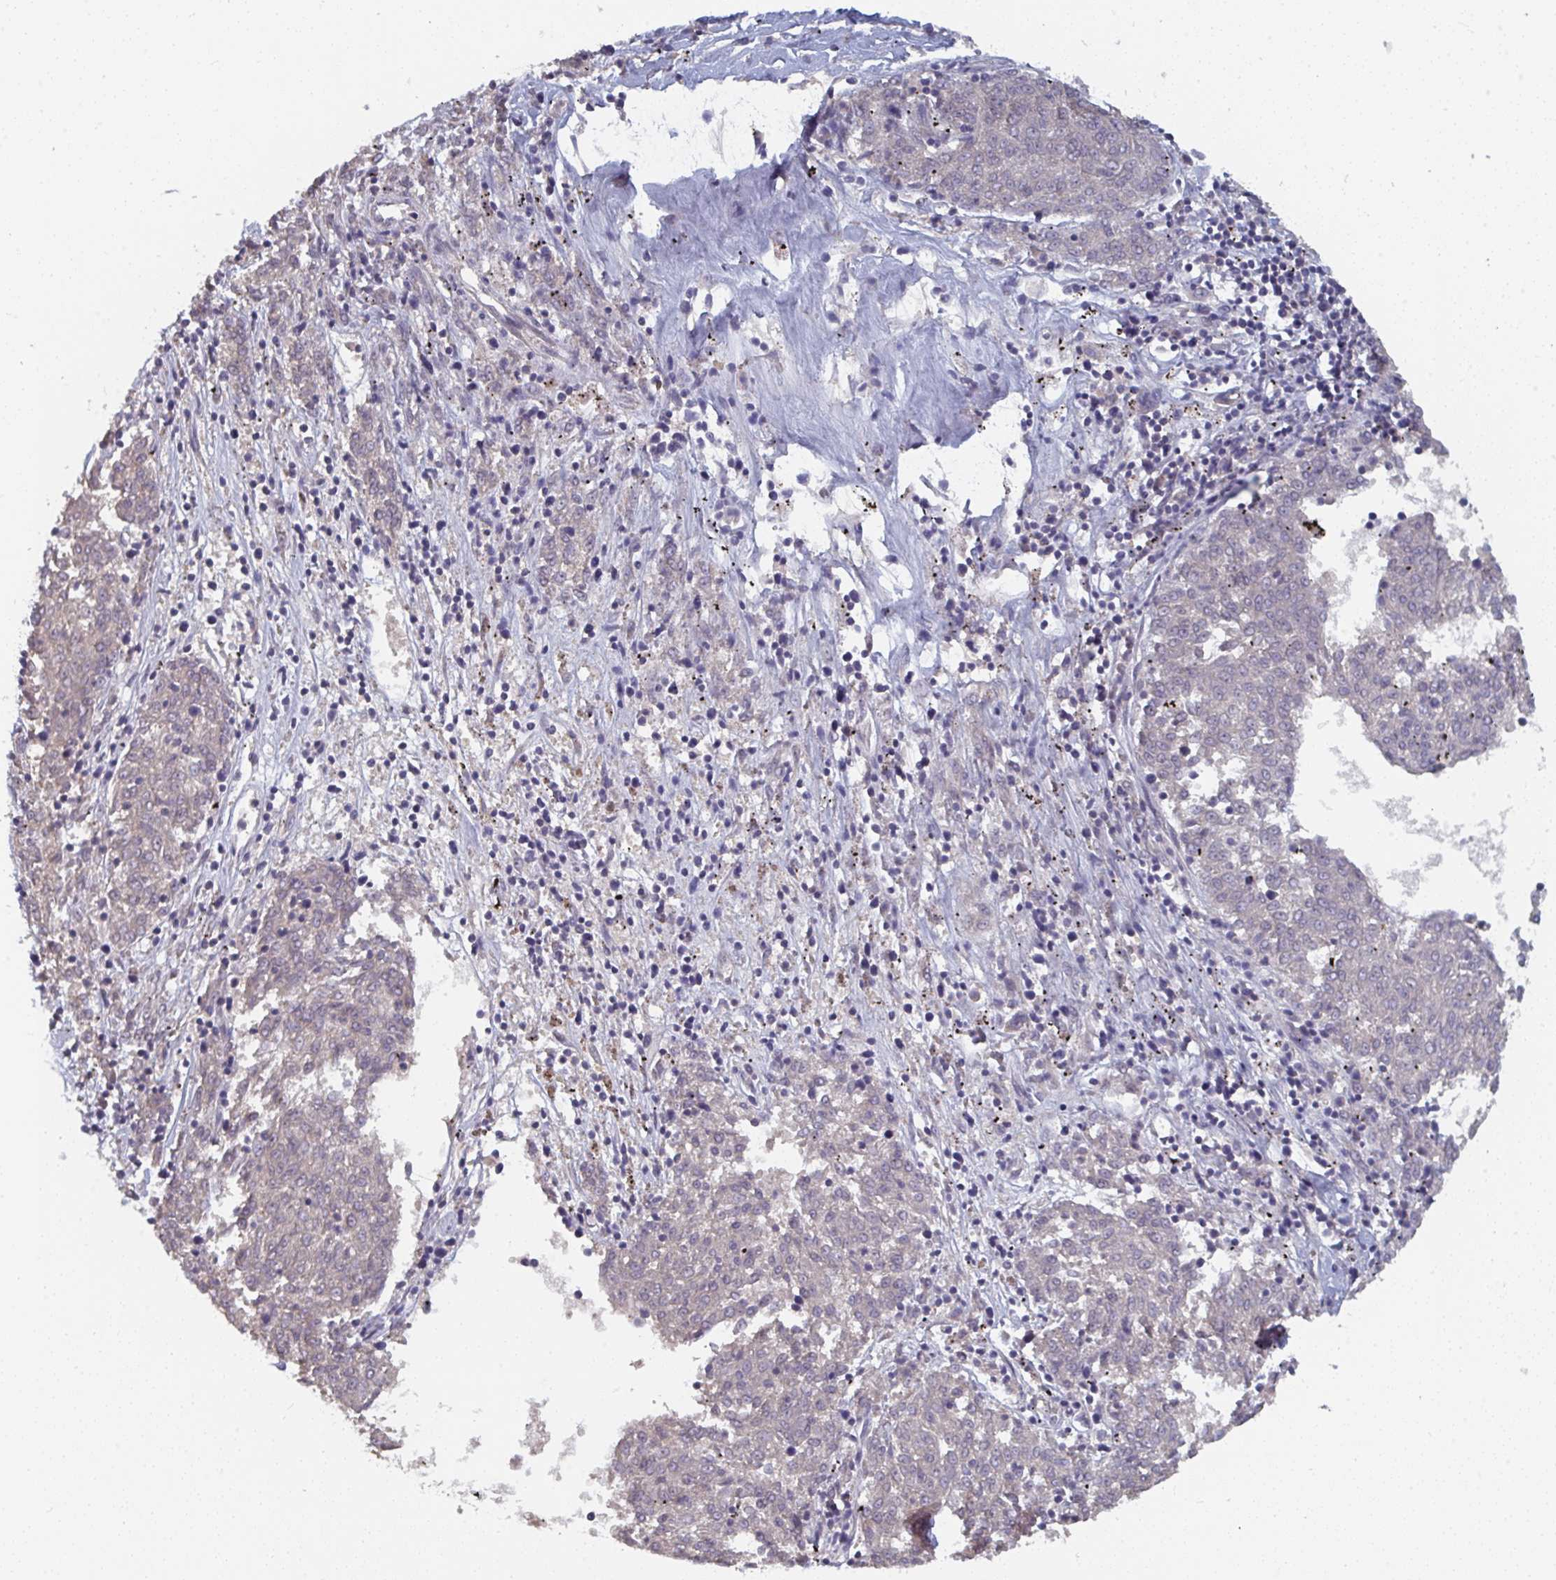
{"staining": {"intensity": "negative", "quantity": "none", "location": "none"}, "tissue": "melanoma", "cell_type": "Tumor cells", "image_type": "cancer", "snomed": [{"axis": "morphology", "description": "Malignant melanoma, NOS"}, {"axis": "topography", "description": "Skin"}], "caption": "This is an immunohistochemistry (IHC) micrograph of human malignant melanoma. There is no expression in tumor cells.", "gene": "LIX1", "patient": {"sex": "female", "age": 72}}